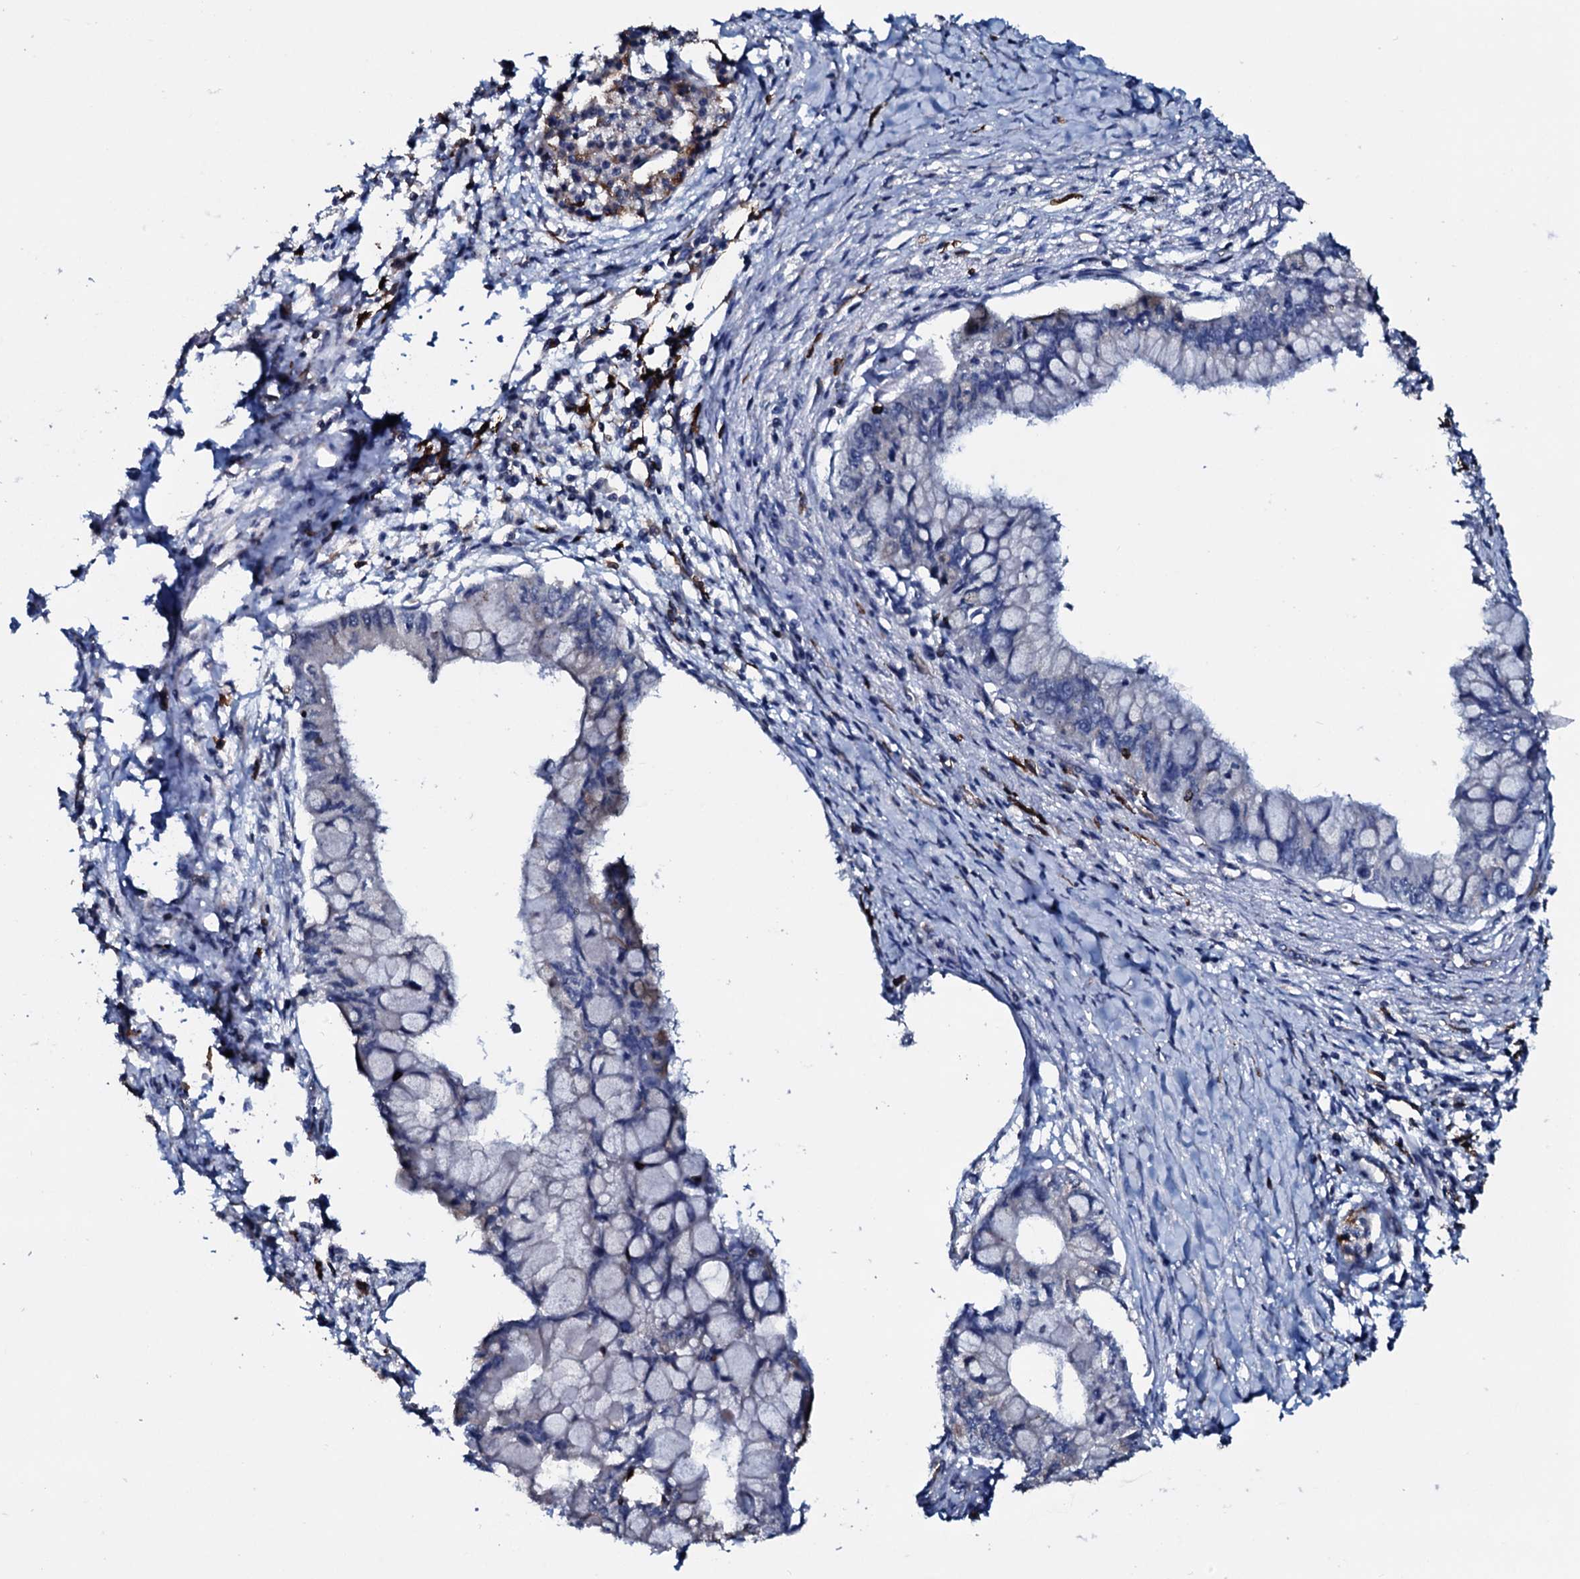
{"staining": {"intensity": "negative", "quantity": "none", "location": "none"}, "tissue": "pancreatic cancer", "cell_type": "Tumor cells", "image_type": "cancer", "snomed": [{"axis": "morphology", "description": "Adenocarcinoma, NOS"}, {"axis": "topography", "description": "Pancreas"}], "caption": "Immunohistochemistry (IHC) histopathology image of neoplastic tissue: human pancreatic adenocarcinoma stained with DAB (3,3'-diaminobenzidine) shows no significant protein positivity in tumor cells.", "gene": "OGFOD2", "patient": {"sex": "male", "age": 48}}